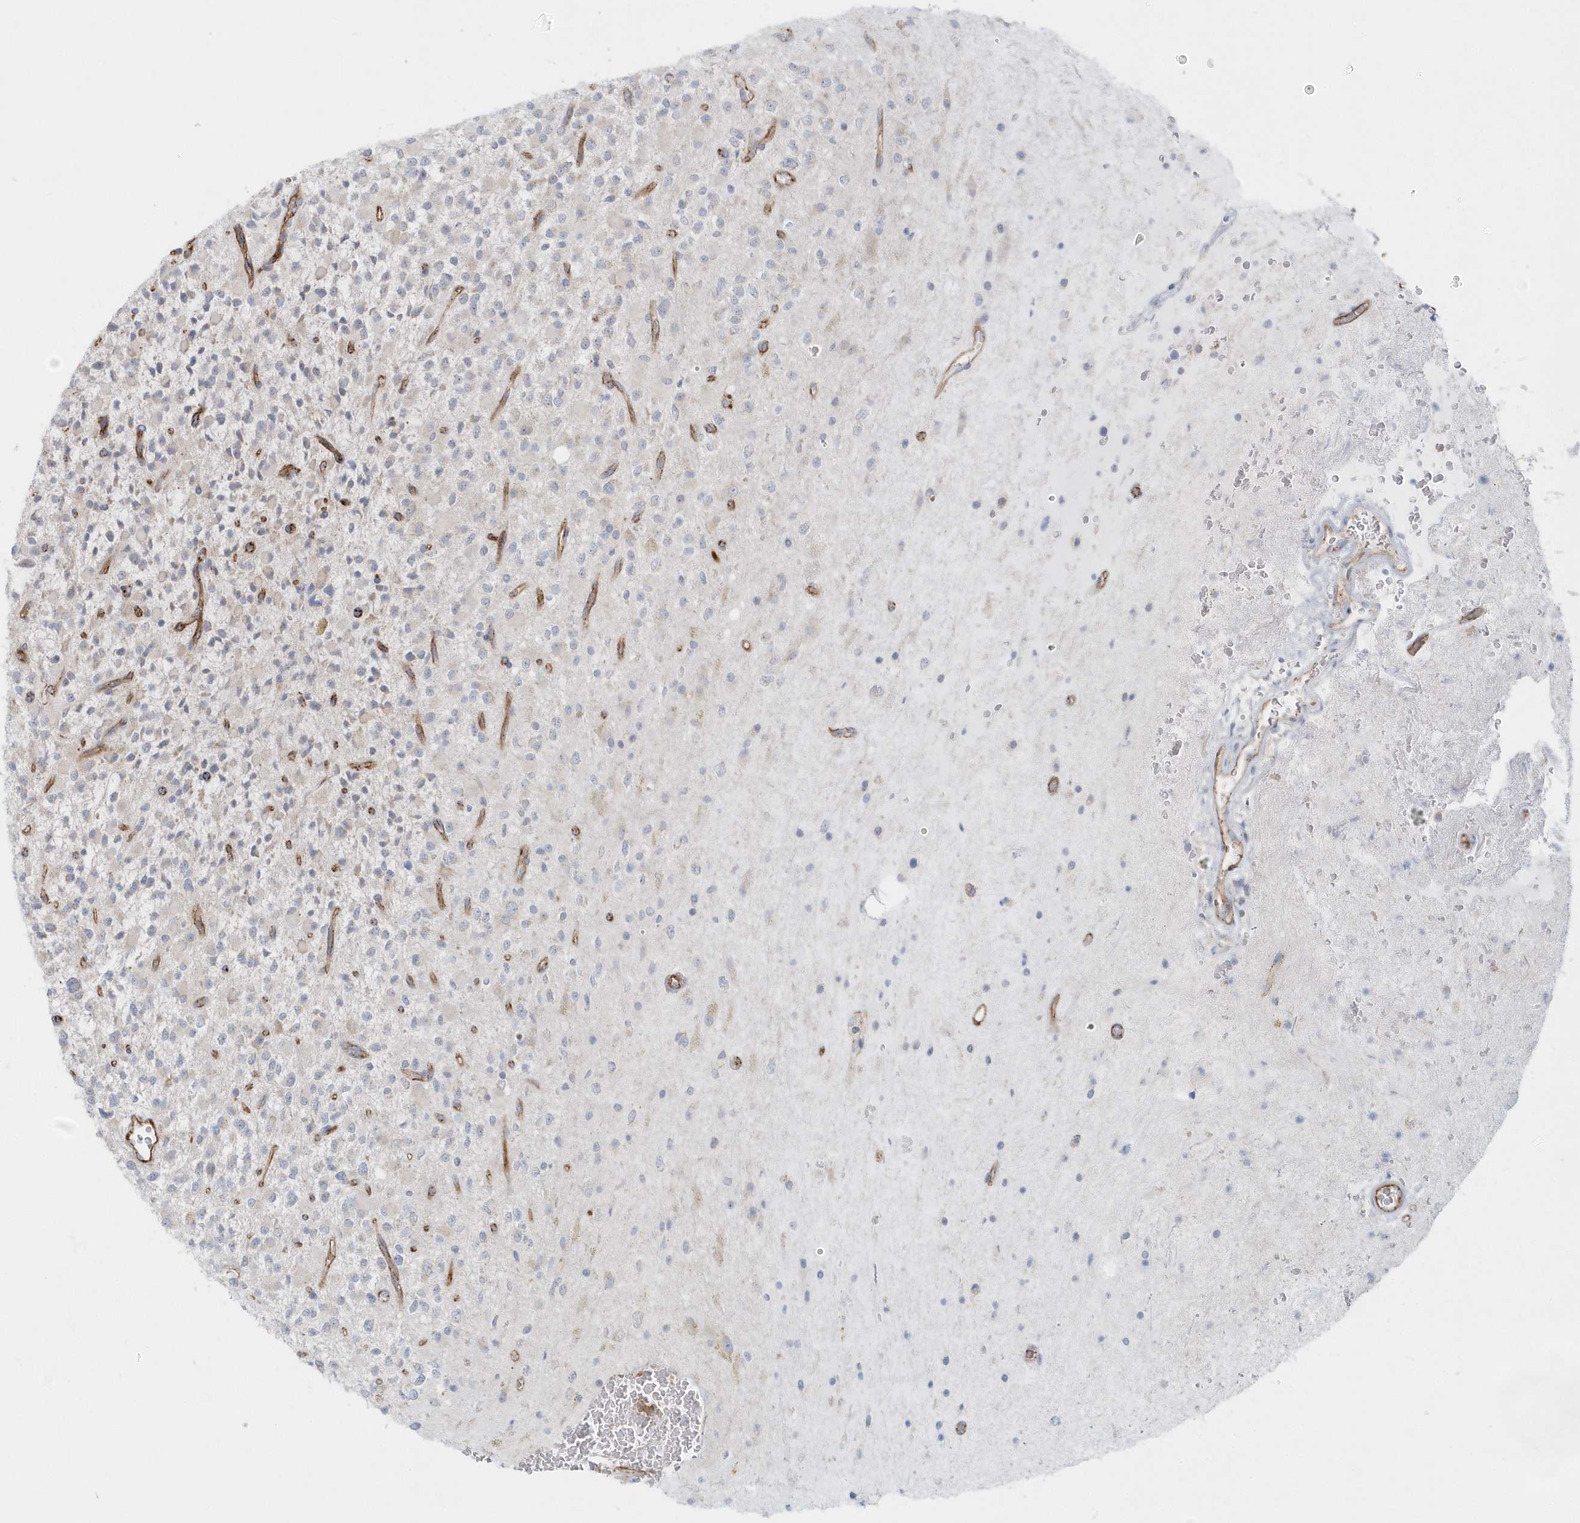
{"staining": {"intensity": "negative", "quantity": "none", "location": "none"}, "tissue": "glioma", "cell_type": "Tumor cells", "image_type": "cancer", "snomed": [{"axis": "morphology", "description": "Glioma, malignant, High grade"}, {"axis": "topography", "description": "Brain"}], "caption": "Immunohistochemical staining of malignant high-grade glioma displays no significant expression in tumor cells.", "gene": "GPR152", "patient": {"sex": "male", "age": 34}}